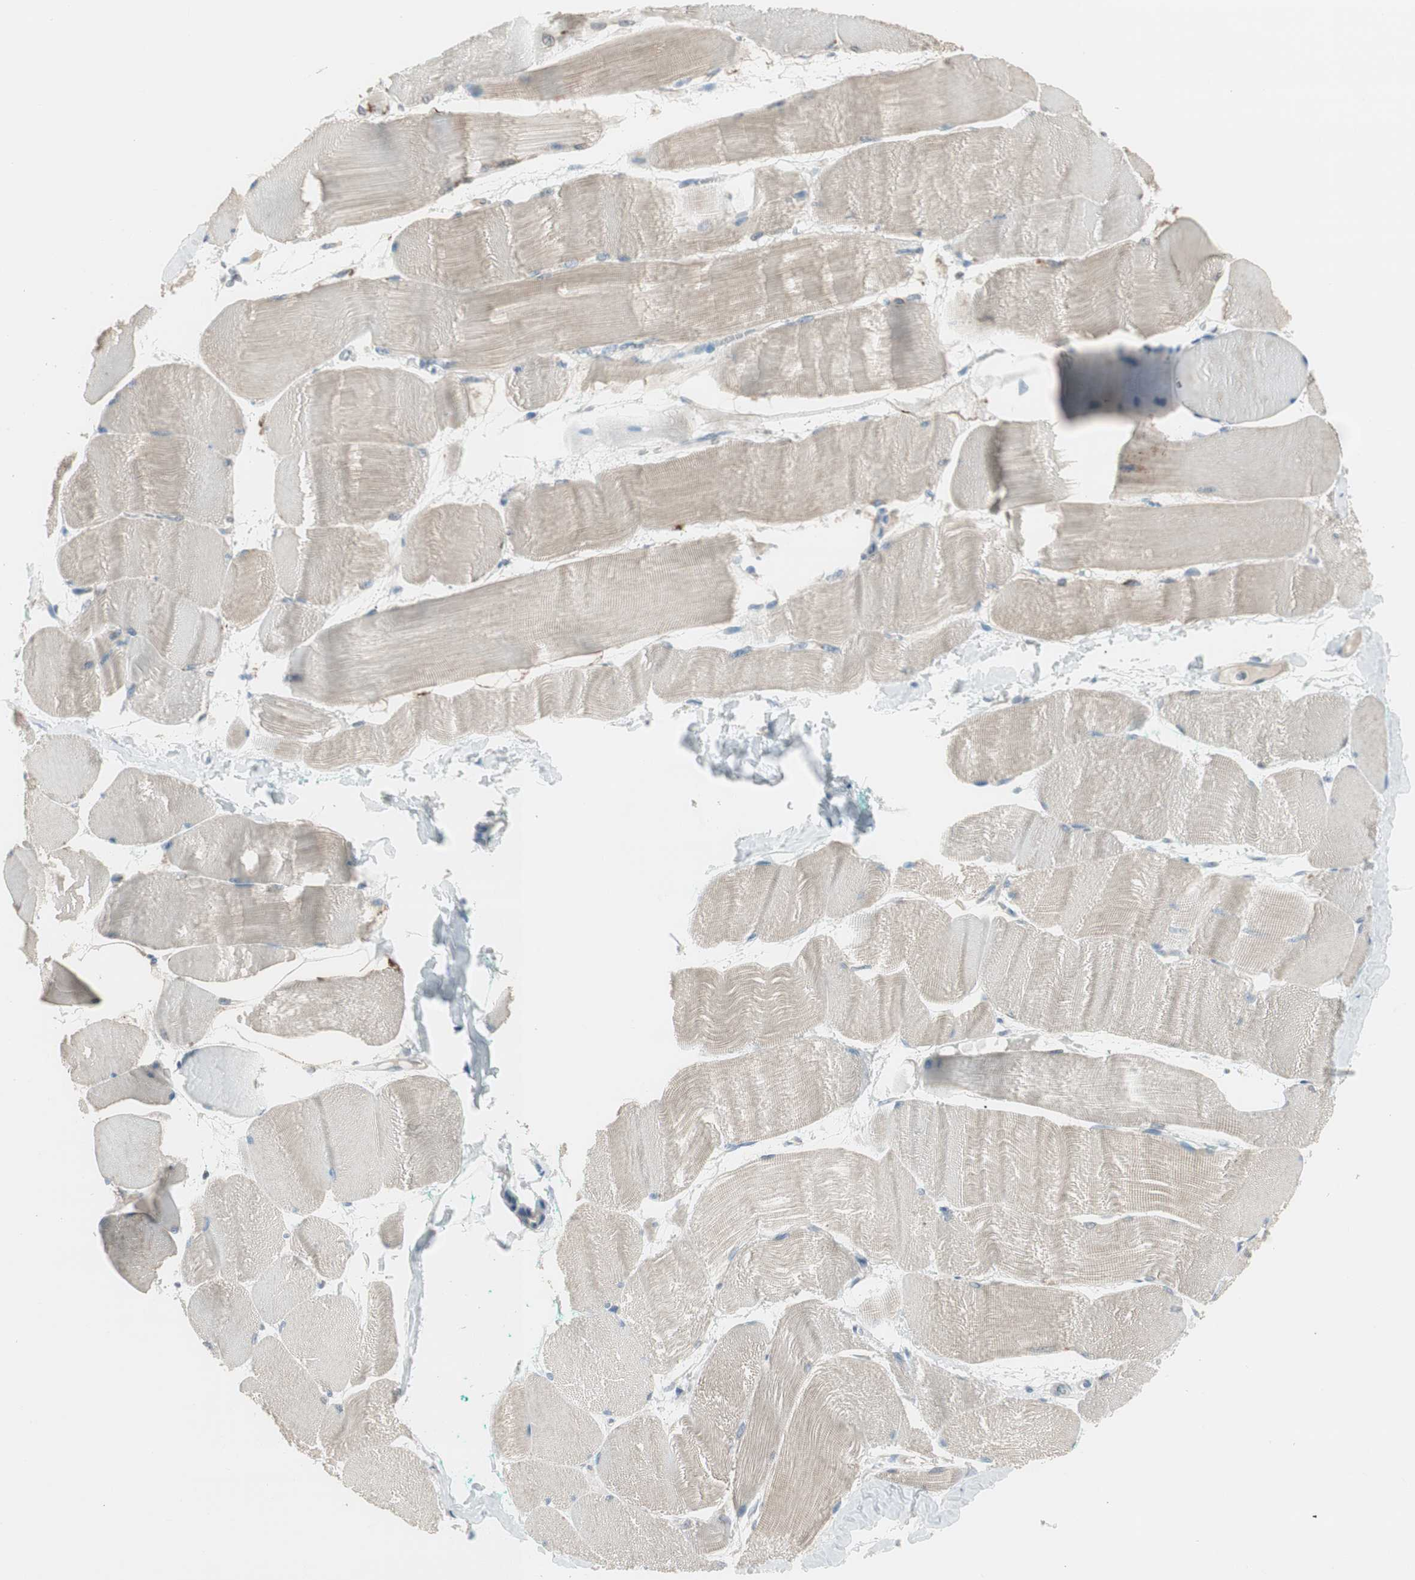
{"staining": {"intensity": "weak", "quantity": ">75%", "location": "cytoplasmic/membranous"}, "tissue": "skeletal muscle", "cell_type": "Myocytes", "image_type": "normal", "snomed": [{"axis": "morphology", "description": "Normal tissue, NOS"}, {"axis": "morphology", "description": "Squamous cell carcinoma, NOS"}, {"axis": "topography", "description": "Skeletal muscle"}], "caption": "An image of skeletal muscle stained for a protein shows weak cytoplasmic/membranous brown staining in myocytes. Nuclei are stained in blue.", "gene": "EVA1A", "patient": {"sex": "male", "age": 51}}